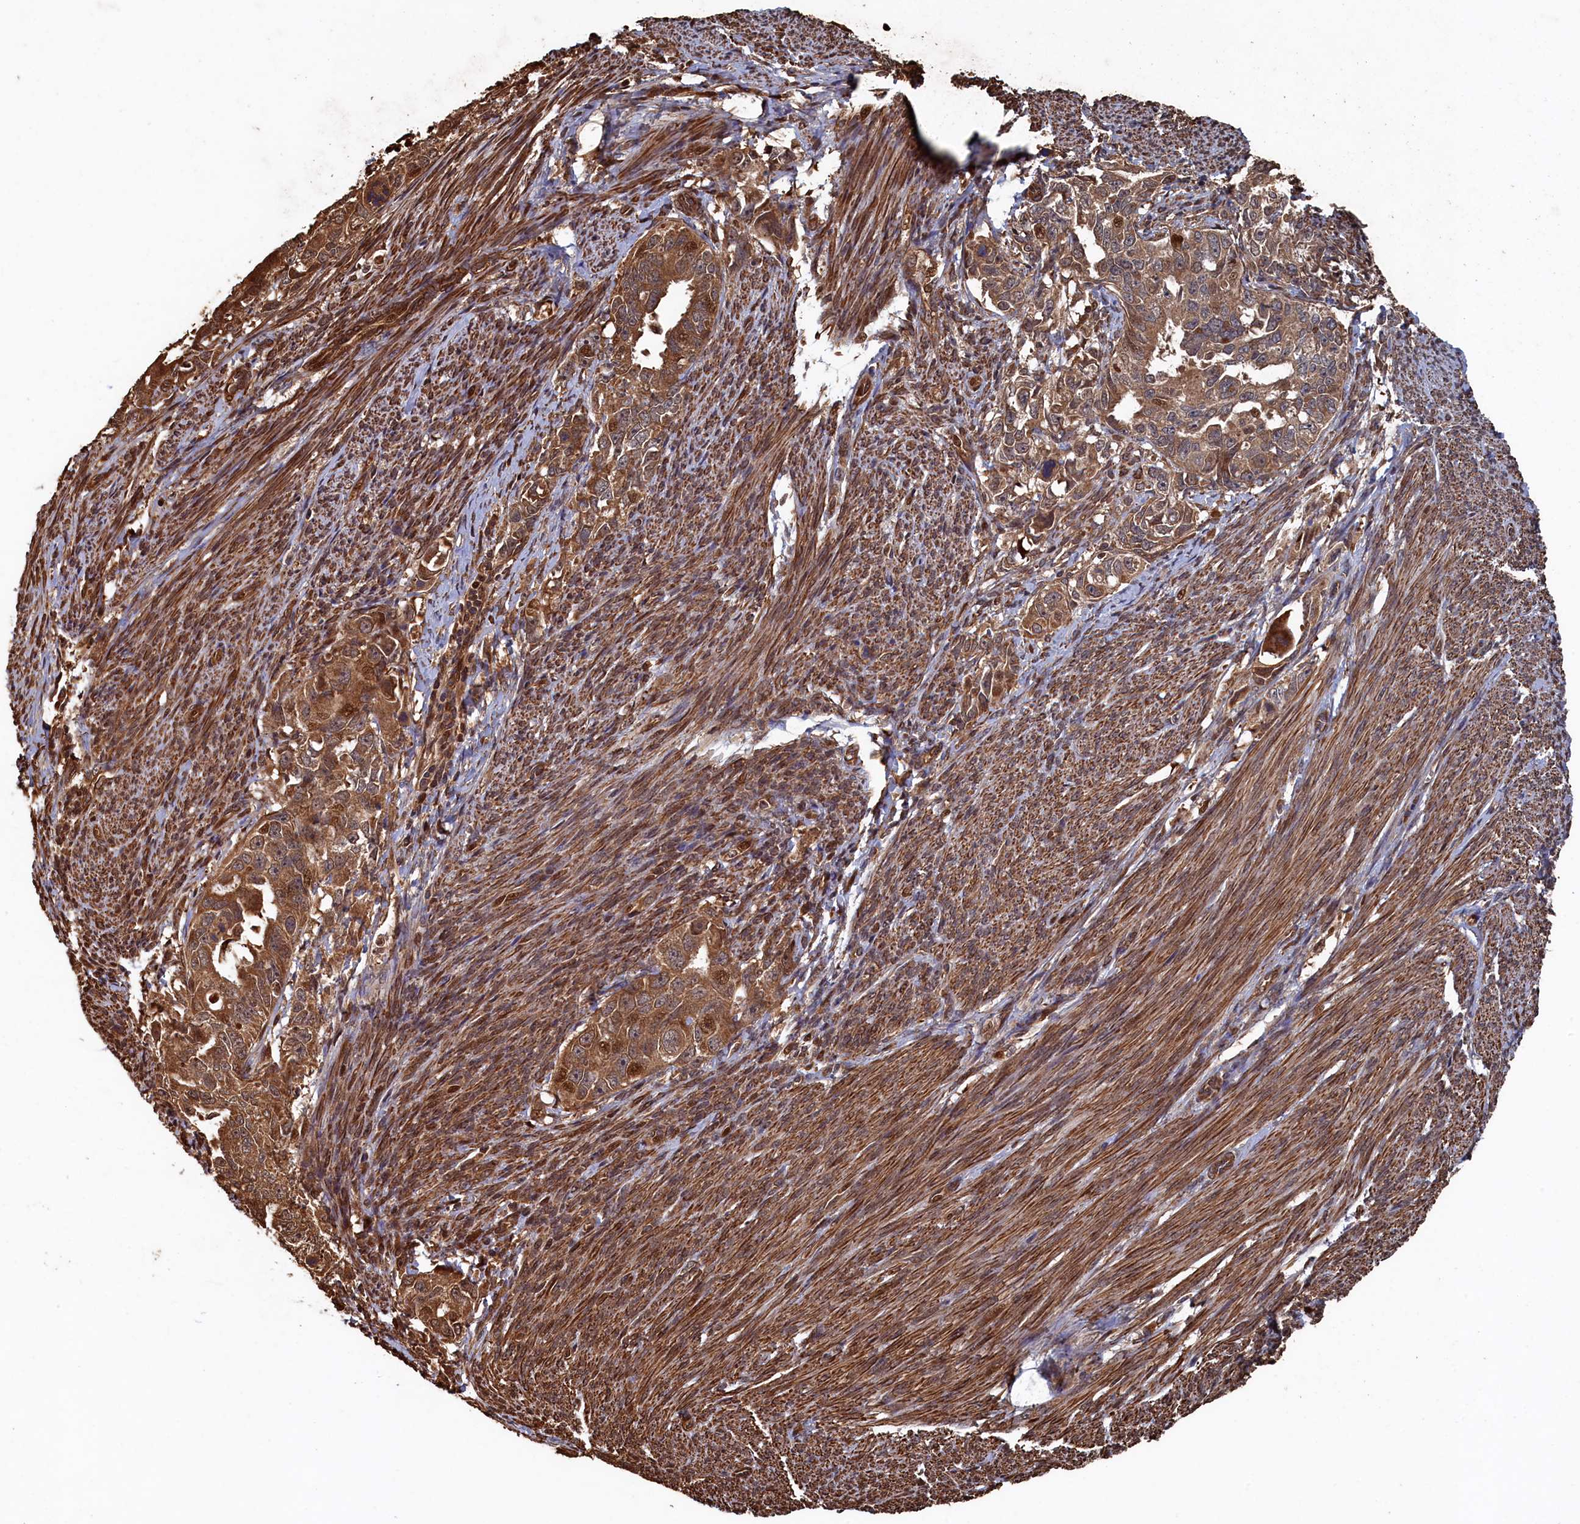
{"staining": {"intensity": "moderate", "quantity": ">75%", "location": "cytoplasmic/membranous,nuclear"}, "tissue": "endometrial cancer", "cell_type": "Tumor cells", "image_type": "cancer", "snomed": [{"axis": "morphology", "description": "Adenocarcinoma, NOS"}, {"axis": "topography", "description": "Endometrium"}], "caption": "A medium amount of moderate cytoplasmic/membranous and nuclear staining is appreciated in approximately >75% of tumor cells in endometrial cancer (adenocarcinoma) tissue. (Stains: DAB (3,3'-diaminobenzidine) in brown, nuclei in blue, Microscopy: brightfield microscopy at high magnification).", "gene": "PIGN", "patient": {"sex": "female", "age": 65}}